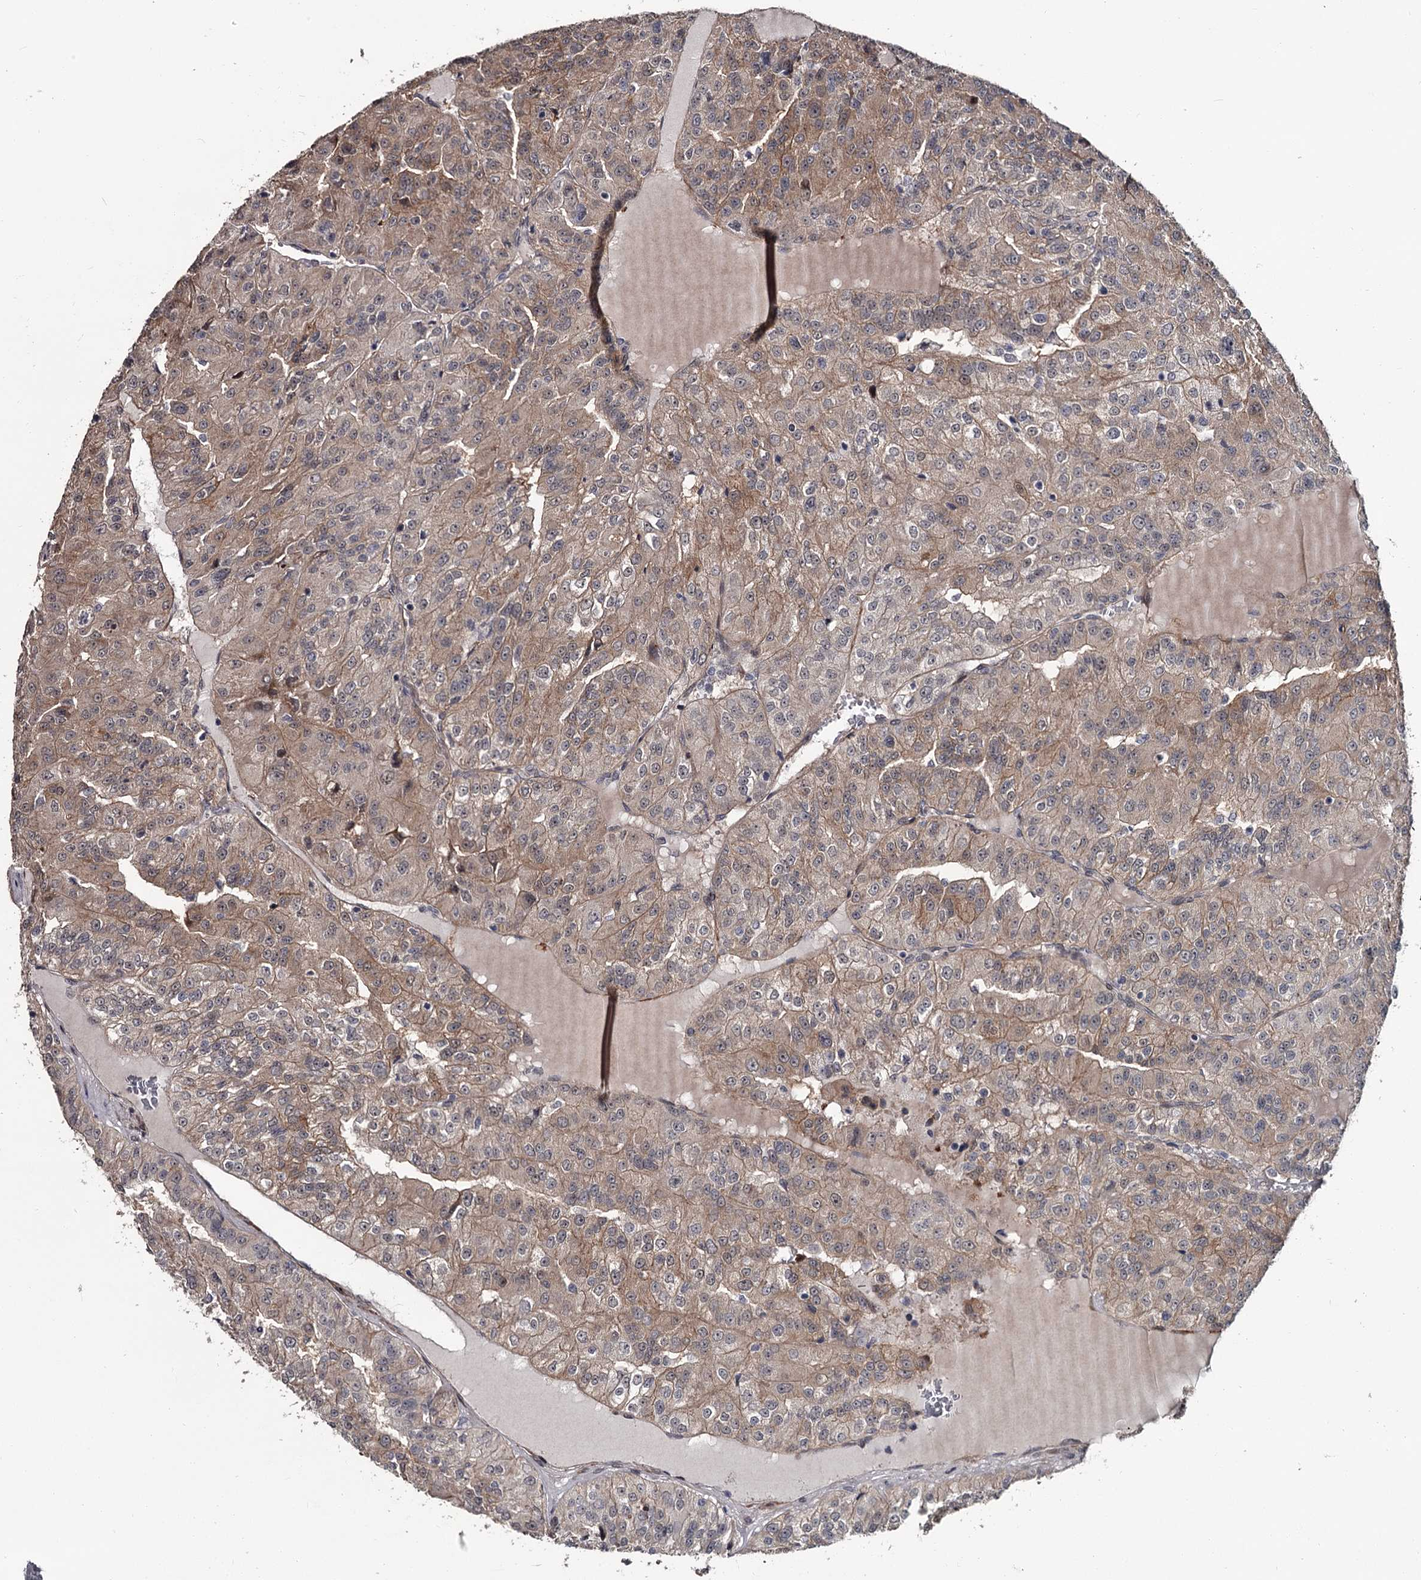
{"staining": {"intensity": "weak", "quantity": "25%-75%", "location": "cytoplasmic/membranous"}, "tissue": "renal cancer", "cell_type": "Tumor cells", "image_type": "cancer", "snomed": [{"axis": "morphology", "description": "Adenocarcinoma, NOS"}, {"axis": "topography", "description": "Kidney"}], "caption": "This histopathology image exhibits renal cancer stained with immunohistochemistry (IHC) to label a protein in brown. The cytoplasmic/membranous of tumor cells show weak positivity for the protein. Nuclei are counter-stained blue.", "gene": "PRPF40B", "patient": {"sex": "female", "age": 63}}